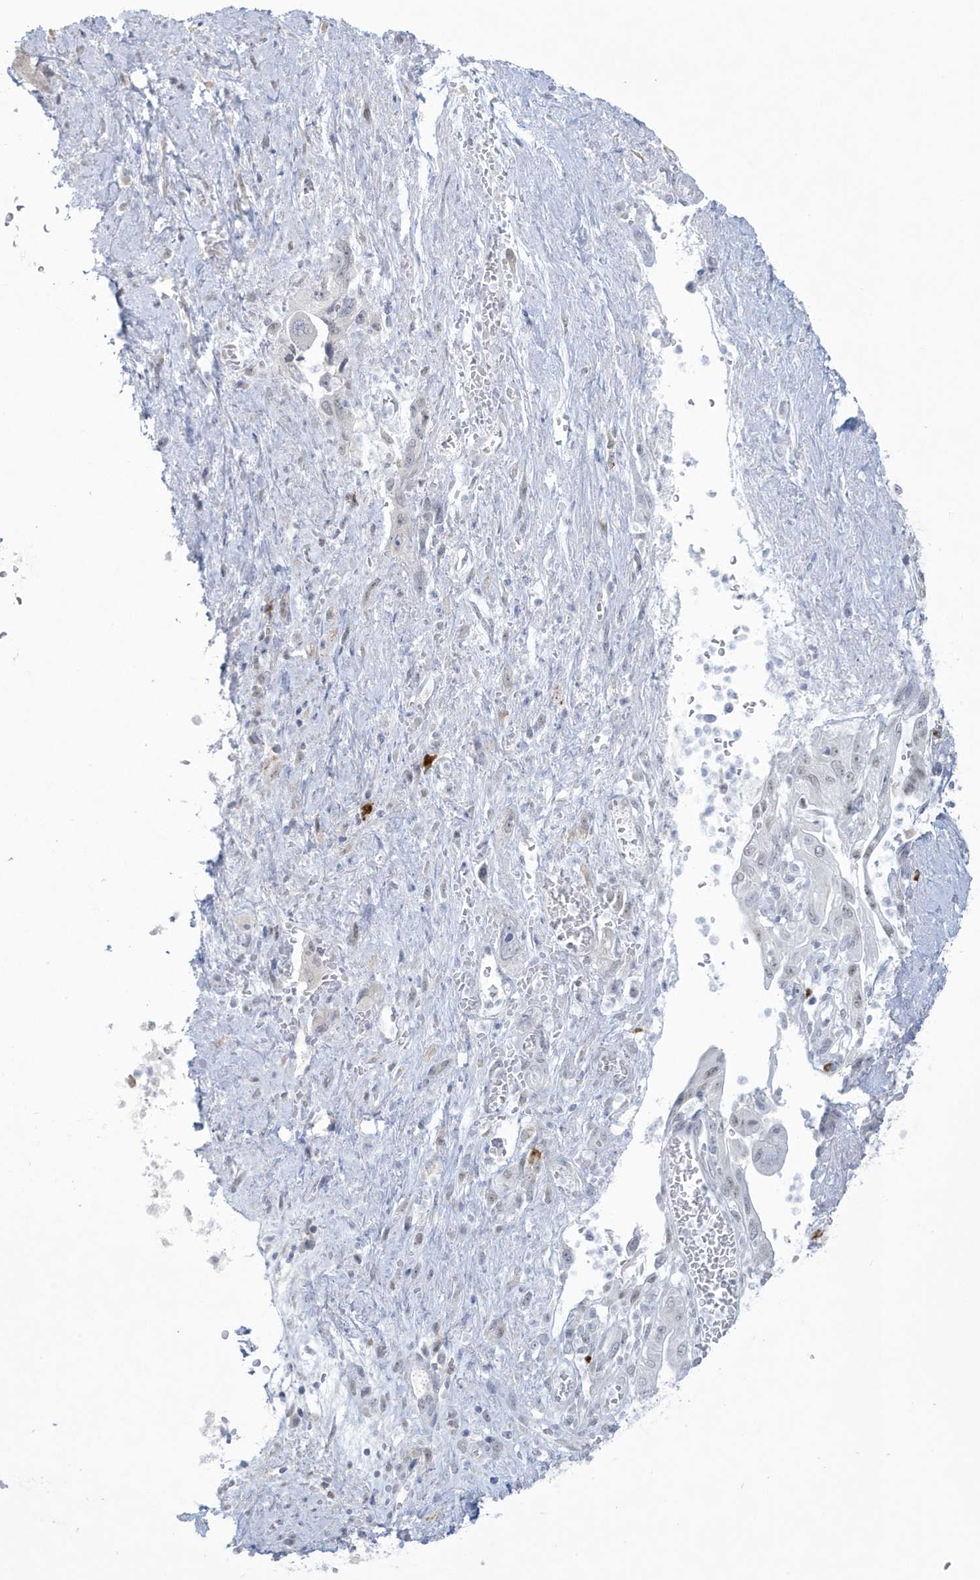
{"staining": {"intensity": "negative", "quantity": "none", "location": "none"}, "tissue": "pancreatic cancer", "cell_type": "Tumor cells", "image_type": "cancer", "snomed": [{"axis": "morphology", "description": "Adenocarcinoma, NOS"}, {"axis": "topography", "description": "Pancreas"}], "caption": "This is an immunohistochemistry micrograph of human pancreatic adenocarcinoma. There is no staining in tumor cells.", "gene": "HERC6", "patient": {"sex": "female", "age": 73}}